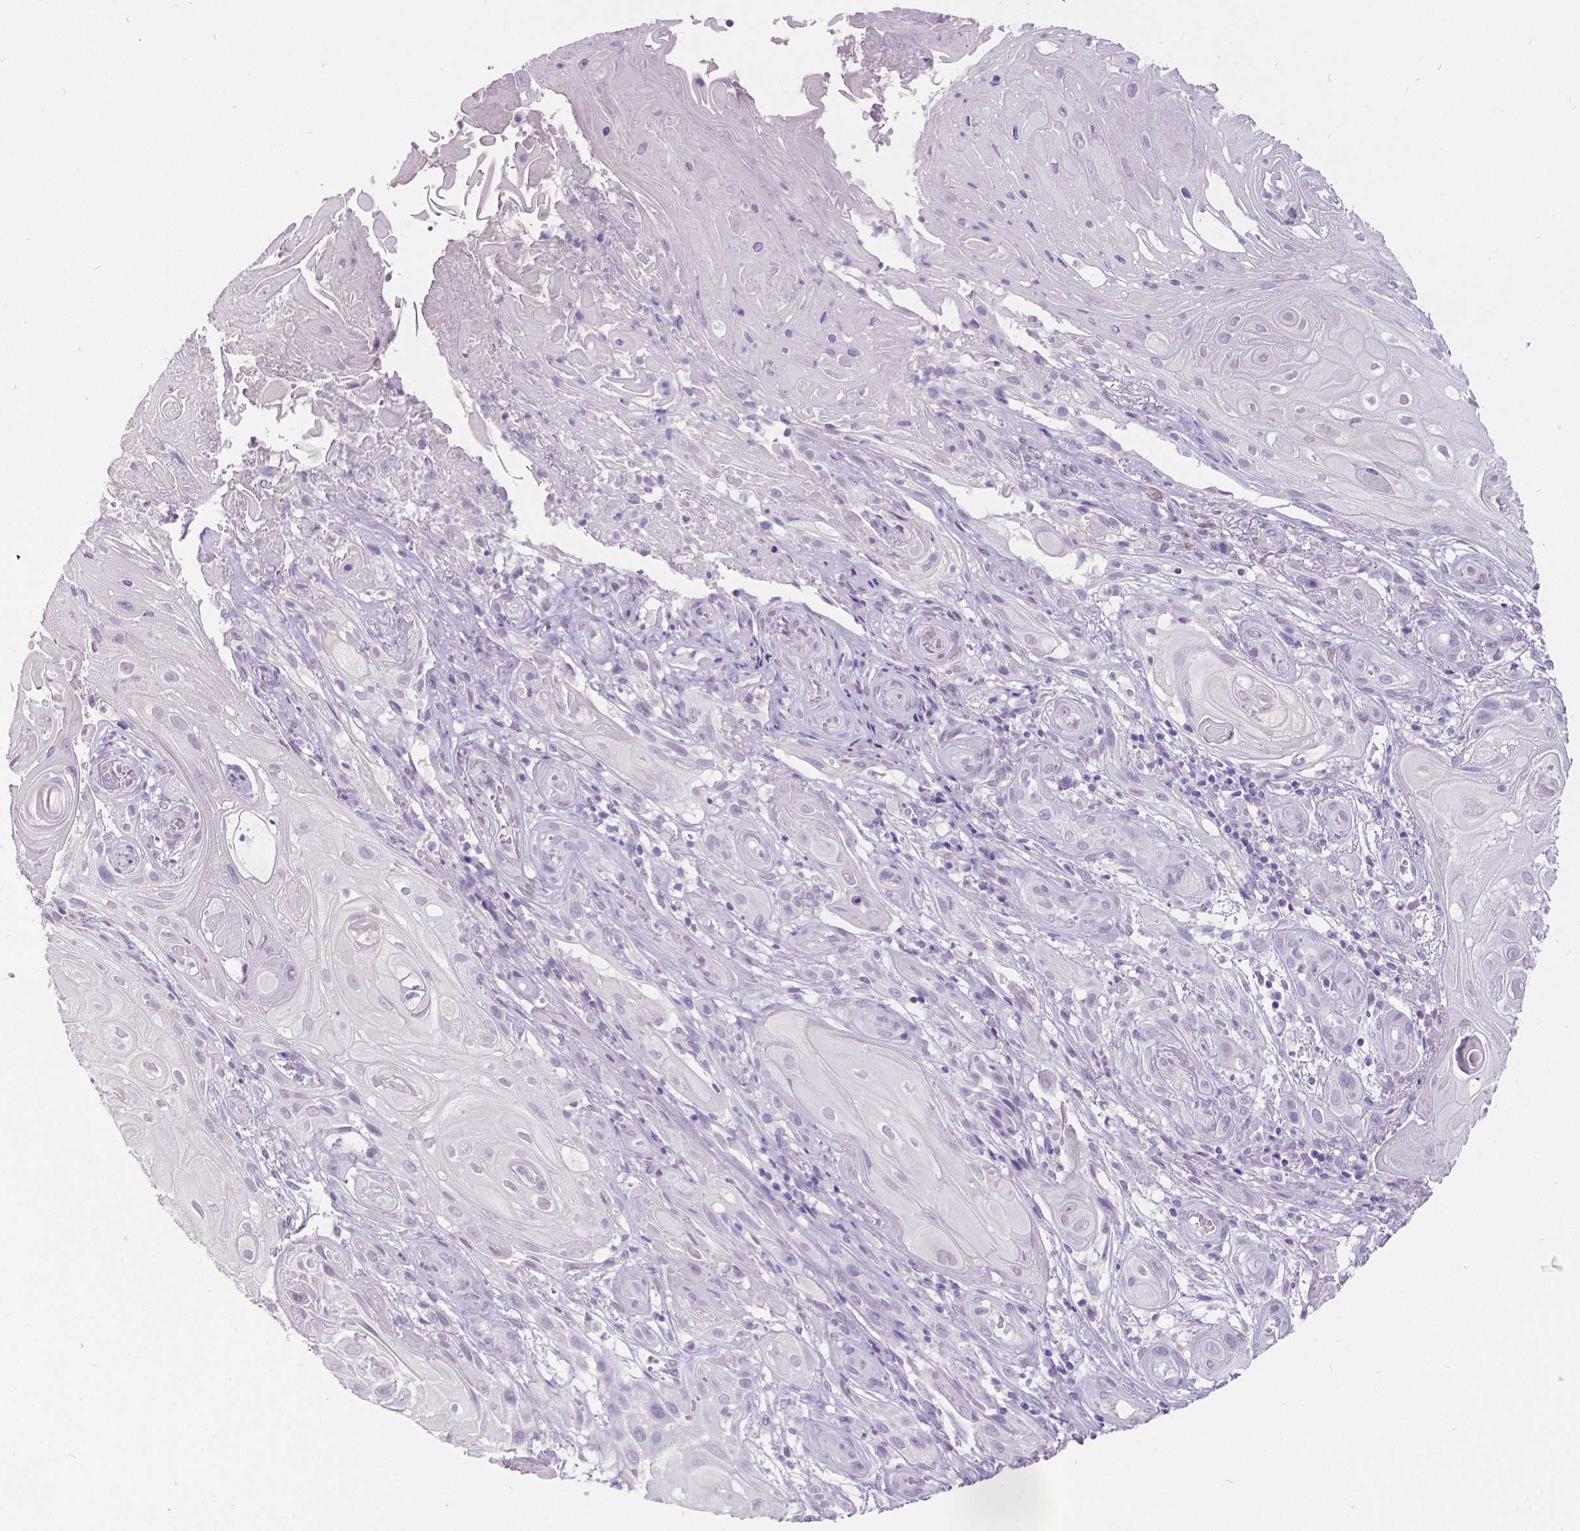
{"staining": {"intensity": "negative", "quantity": "none", "location": "none"}, "tissue": "skin cancer", "cell_type": "Tumor cells", "image_type": "cancer", "snomed": [{"axis": "morphology", "description": "Squamous cell carcinoma, NOS"}, {"axis": "topography", "description": "Skin"}], "caption": "IHC micrograph of skin cancer stained for a protein (brown), which shows no positivity in tumor cells.", "gene": "SATB2", "patient": {"sex": "male", "age": 62}}